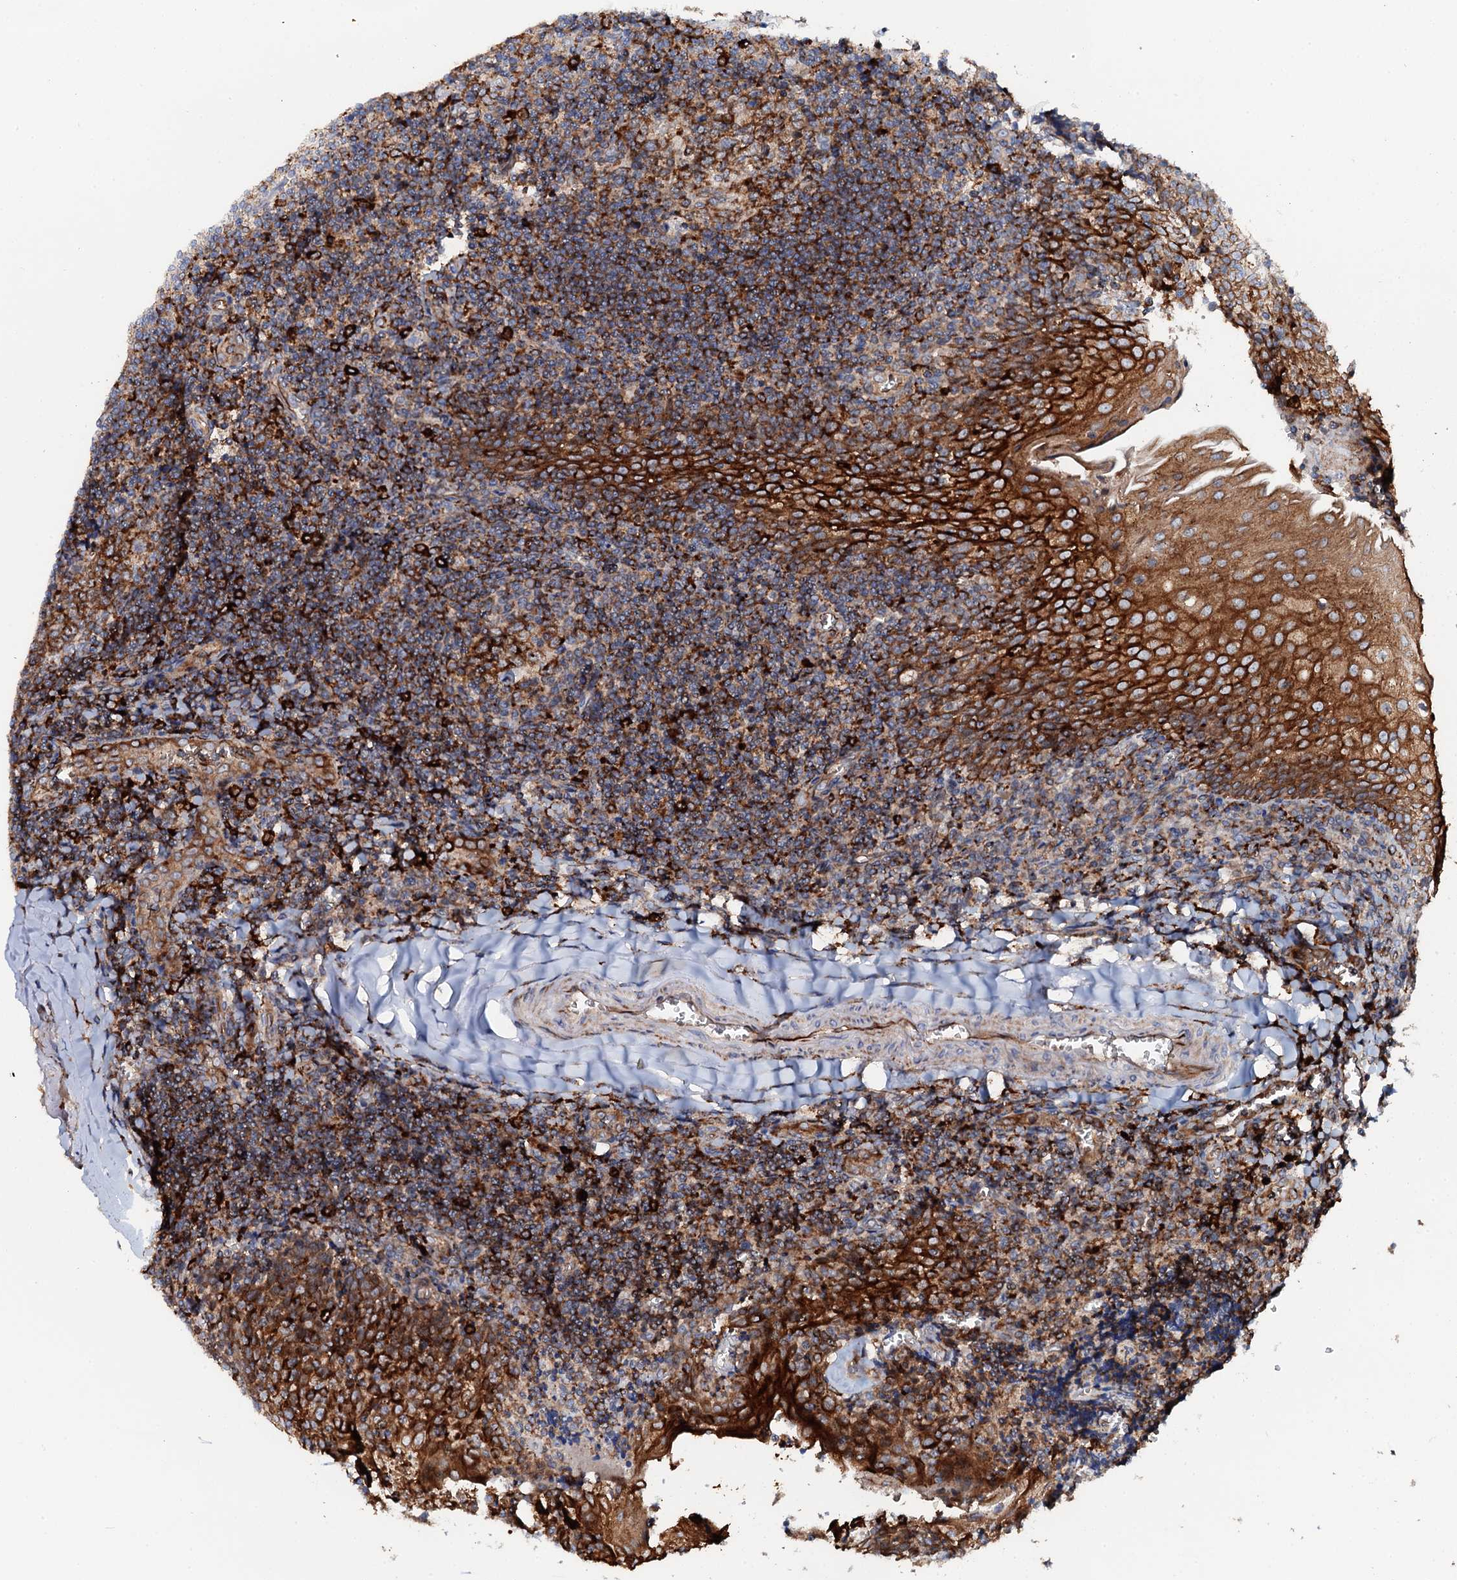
{"staining": {"intensity": "strong", "quantity": ">75%", "location": "cytoplasmic/membranous"}, "tissue": "tonsil", "cell_type": "Germinal center cells", "image_type": "normal", "snomed": [{"axis": "morphology", "description": "Normal tissue, NOS"}, {"axis": "topography", "description": "Tonsil"}], "caption": "Germinal center cells reveal high levels of strong cytoplasmic/membranous staining in about >75% of cells in benign tonsil.", "gene": "VAMP8", "patient": {"sex": "male", "age": 27}}